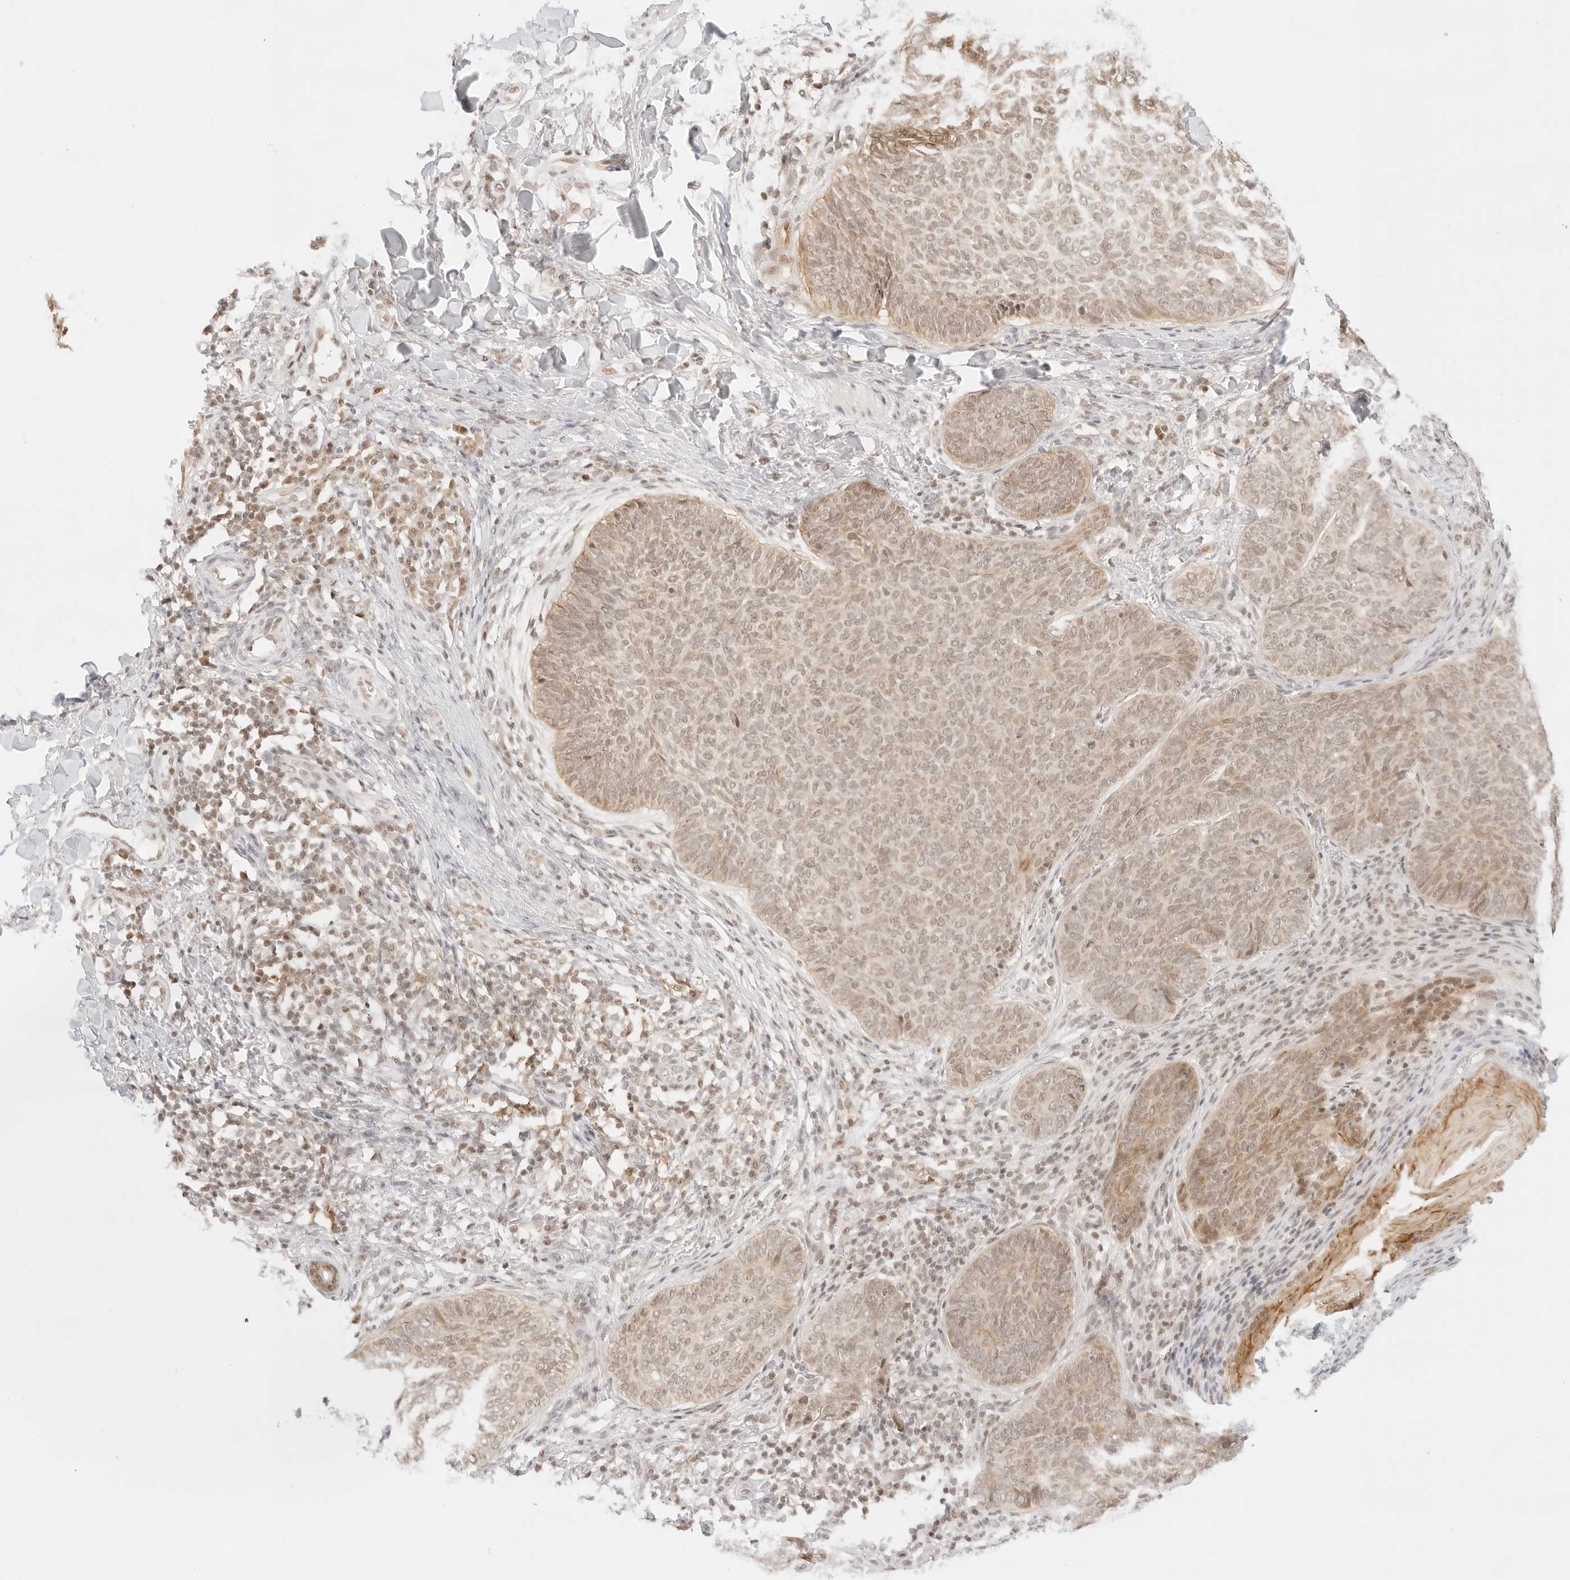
{"staining": {"intensity": "moderate", "quantity": ">75%", "location": "cytoplasmic/membranous,nuclear"}, "tissue": "skin cancer", "cell_type": "Tumor cells", "image_type": "cancer", "snomed": [{"axis": "morphology", "description": "Normal tissue, NOS"}, {"axis": "morphology", "description": "Basal cell carcinoma"}, {"axis": "topography", "description": "Skin"}], "caption": "Moderate cytoplasmic/membranous and nuclear expression for a protein is seen in approximately >75% of tumor cells of skin cancer using immunohistochemistry (IHC).", "gene": "GNAS", "patient": {"sex": "male", "age": 50}}